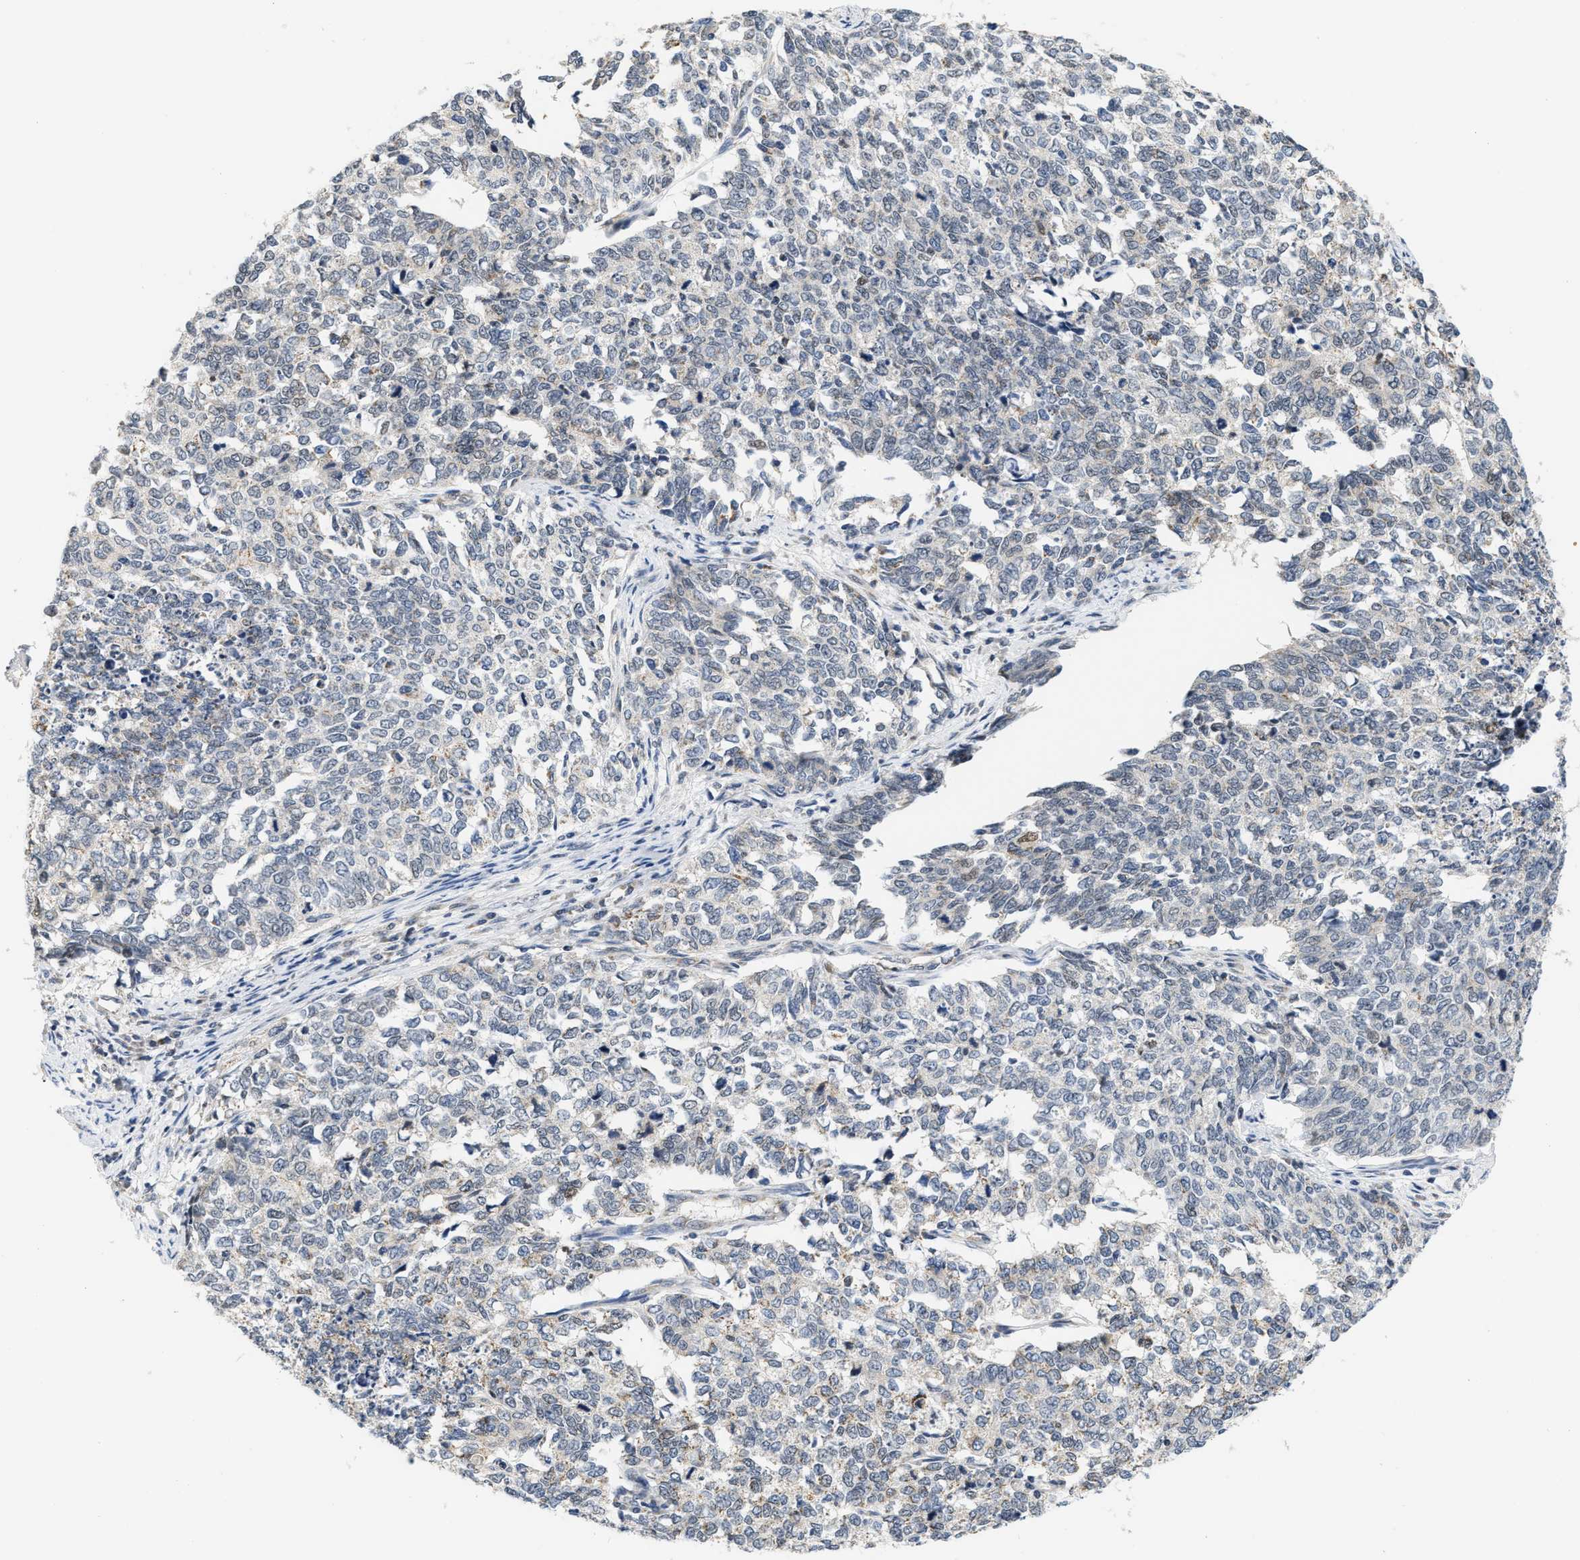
{"staining": {"intensity": "negative", "quantity": "none", "location": "none"}, "tissue": "cervical cancer", "cell_type": "Tumor cells", "image_type": "cancer", "snomed": [{"axis": "morphology", "description": "Squamous cell carcinoma, NOS"}, {"axis": "topography", "description": "Cervix"}], "caption": "Tumor cells are negative for protein expression in human cervical squamous cell carcinoma. (DAB immunohistochemistry visualized using brightfield microscopy, high magnification).", "gene": "GIGYF1", "patient": {"sex": "female", "age": 63}}